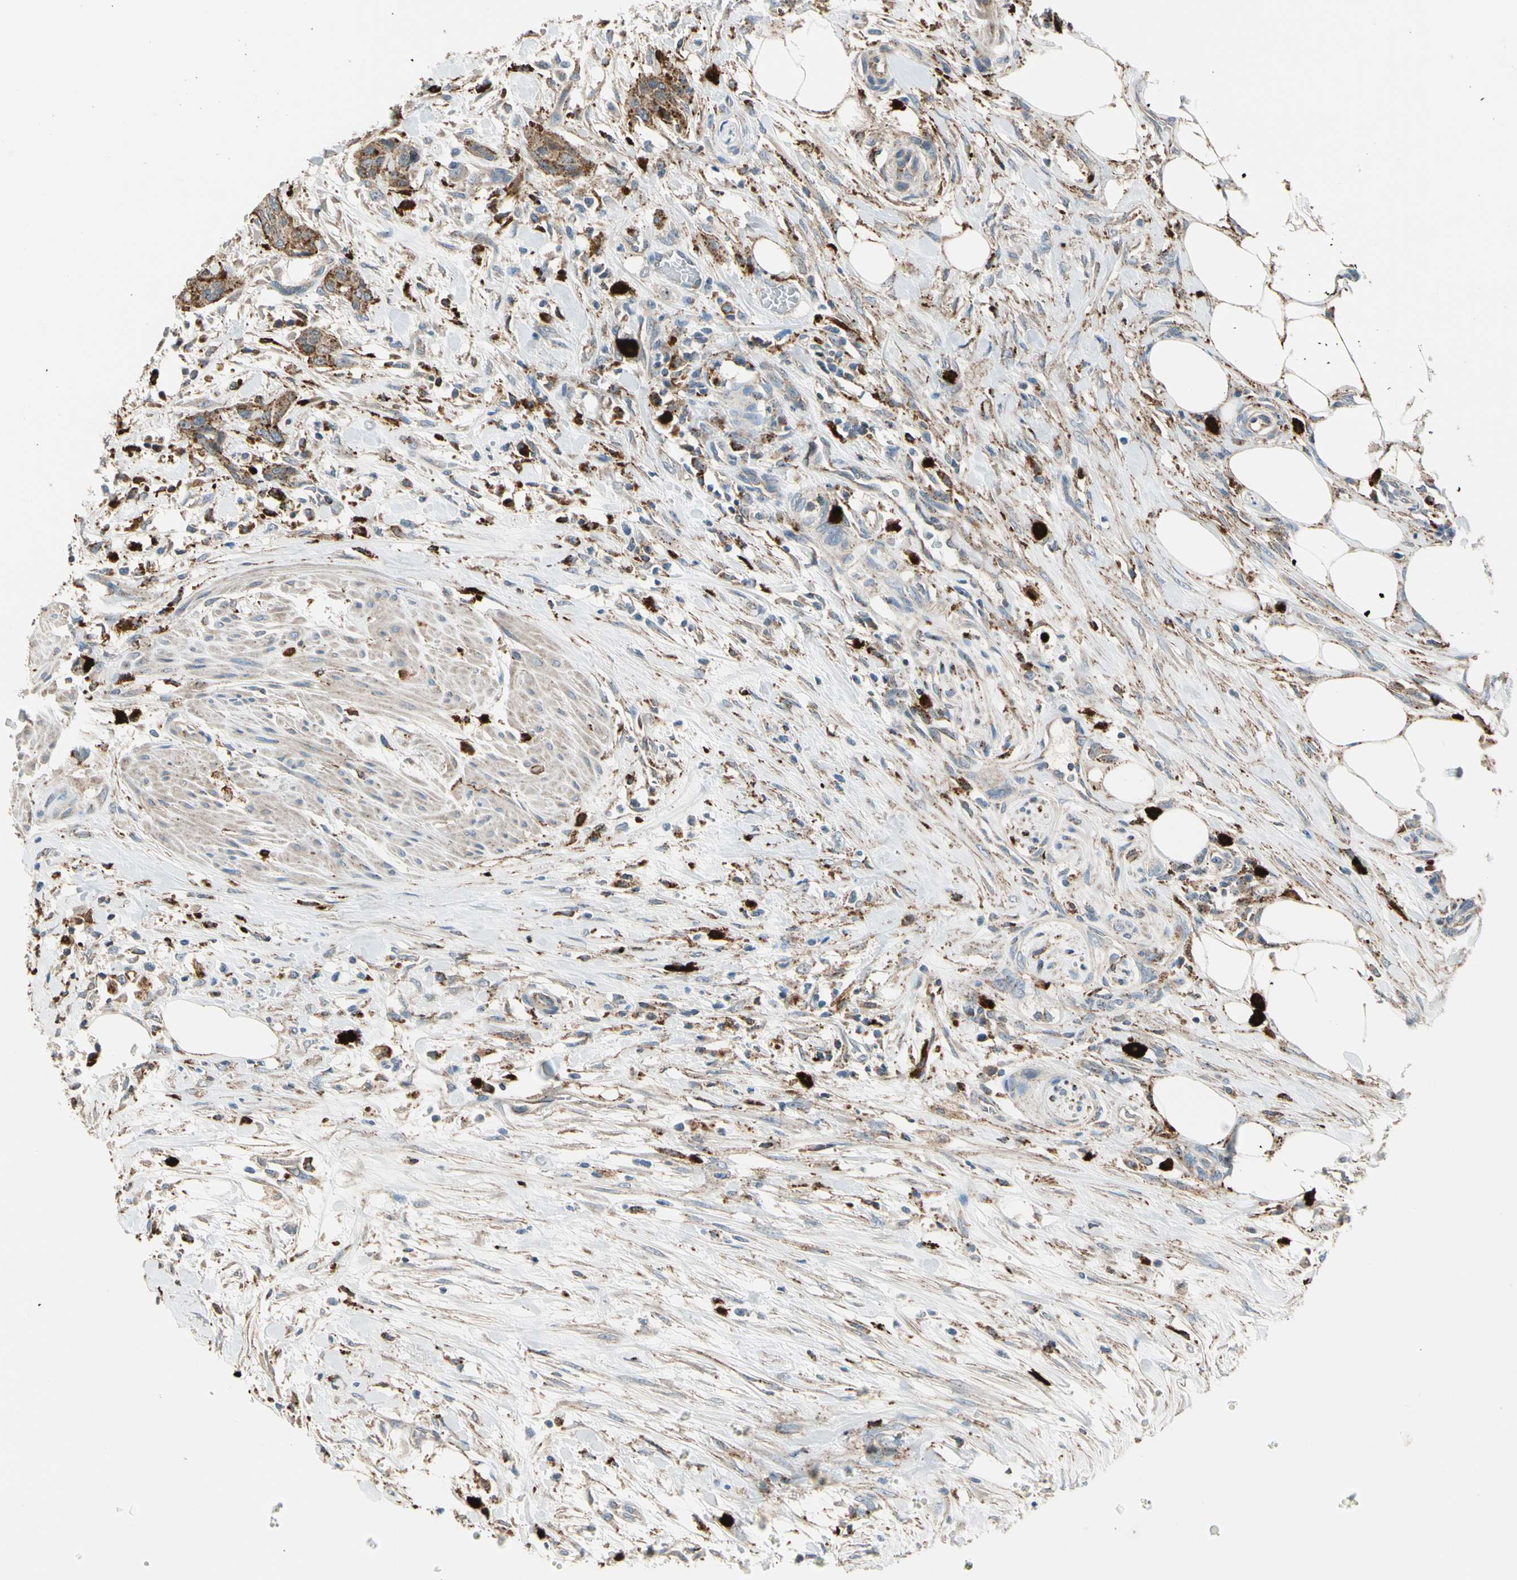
{"staining": {"intensity": "strong", "quantity": ">75%", "location": "cytoplasmic/membranous"}, "tissue": "urothelial cancer", "cell_type": "Tumor cells", "image_type": "cancer", "snomed": [{"axis": "morphology", "description": "Urothelial carcinoma, High grade"}, {"axis": "topography", "description": "Urinary bladder"}], "caption": "Protein expression analysis of high-grade urothelial carcinoma exhibits strong cytoplasmic/membranous positivity in approximately >75% of tumor cells. (brown staining indicates protein expression, while blue staining denotes nuclei).", "gene": "GM2A", "patient": {"sex": "male", "age": 35}}